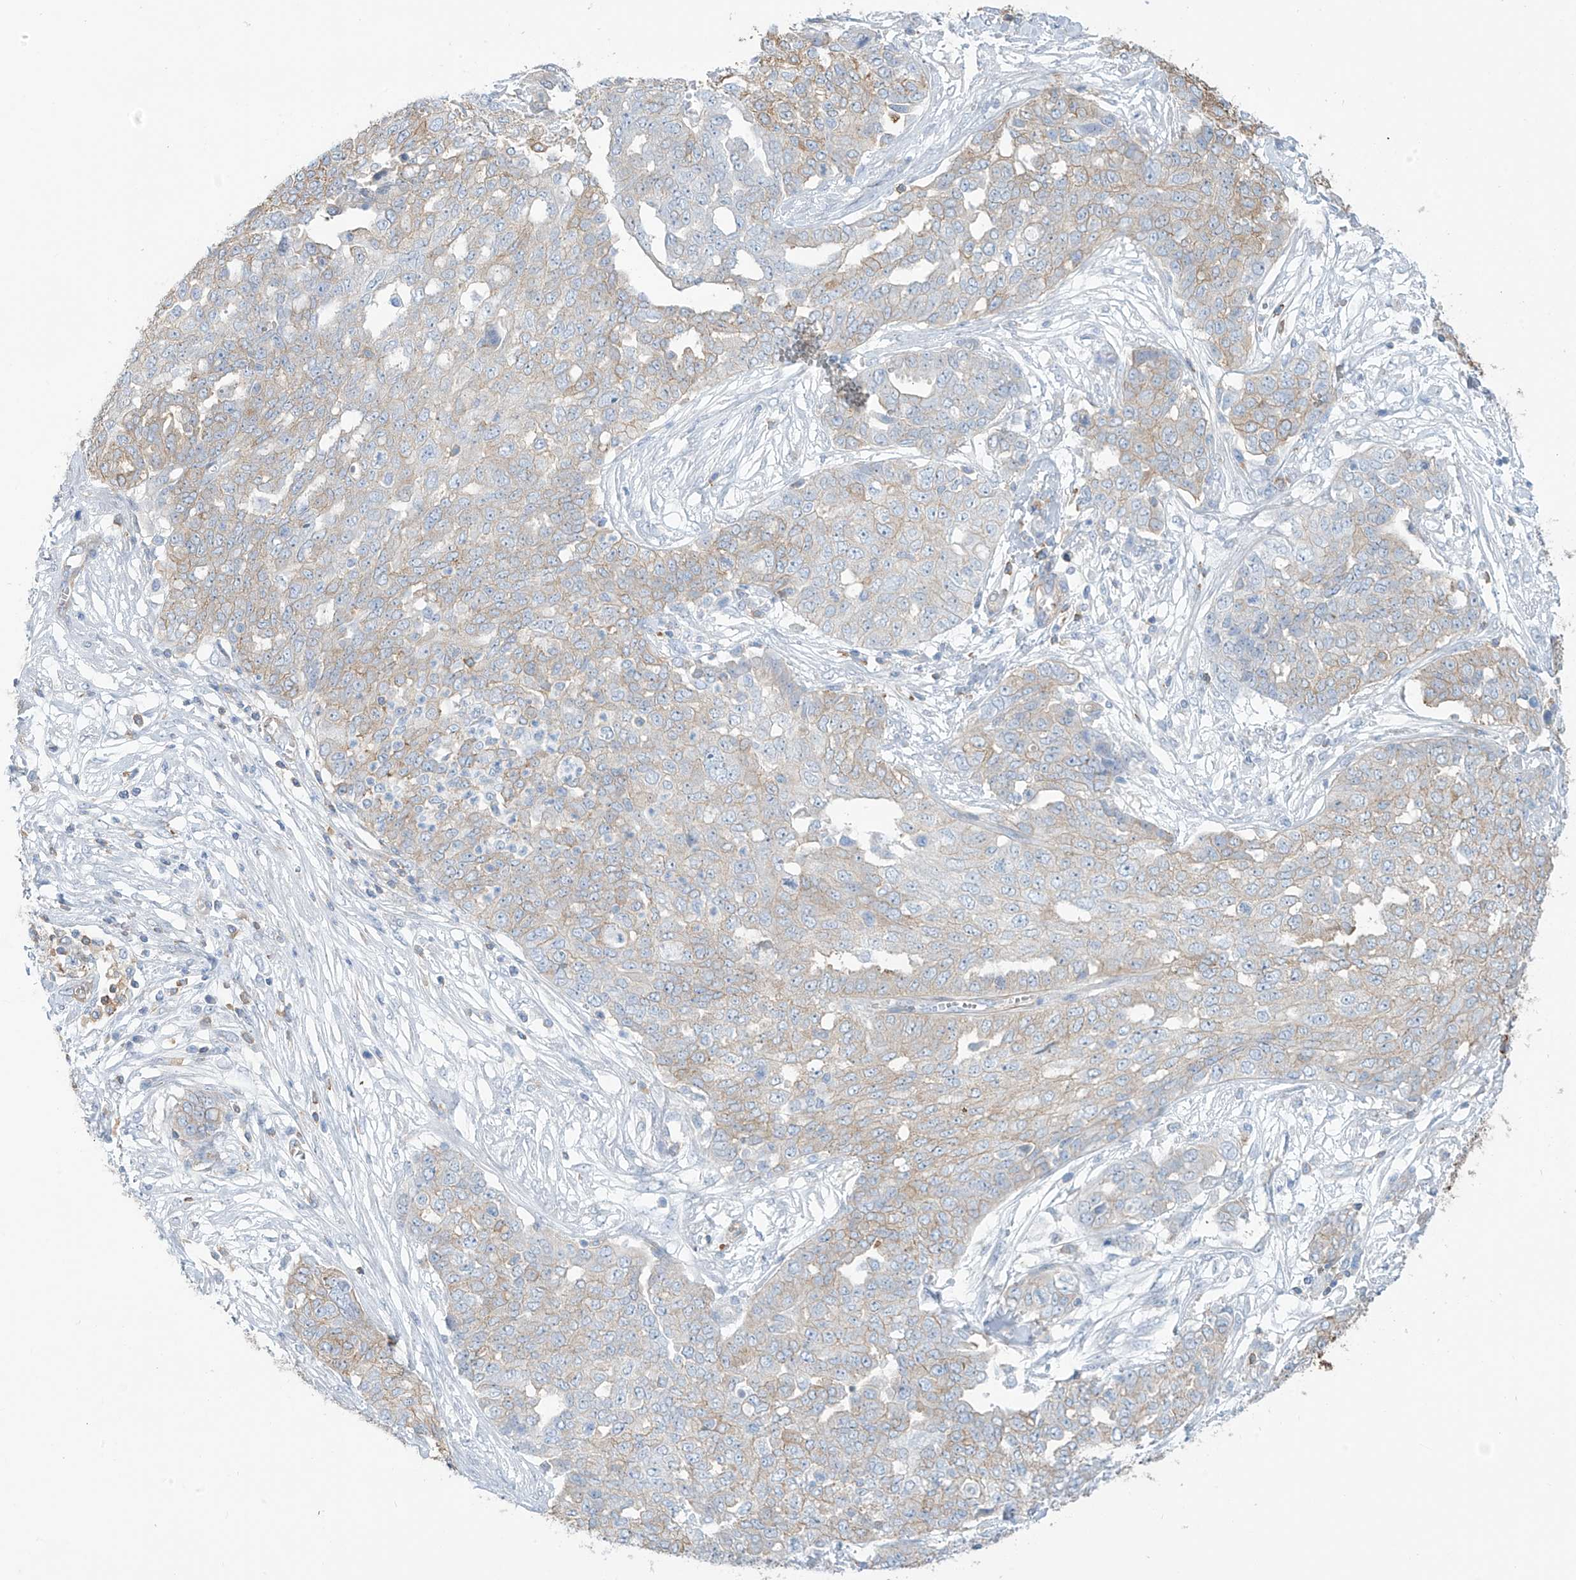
{"staining": {"intensity": "weak", "quantity": "25%-75%", "location": "cytoplasmic/membranous"}, "tissue": "ovarian cancer", "cell_type": "Tumor cells", "image_type": "cancer", "snomed": [{"axis": "morphology", "description": "Cystadenocarcinoma, serous, NOS"}, {"axis": "topography", "description": "Soft tissue"}, {"axis": "topography", "description": "Ovary"}], "caption": "Ovarian serous cystadenocarcinoma tissue reveals weak cytoplasmic/membranous positivity in approximately 25%-75% of tumor cells, visualized by immunohistochemistry. (DAB IHC with brightfield microscopy, high magnification).", "gene": "ZNF846", "patient": {"sex": "female", "age": 57}}